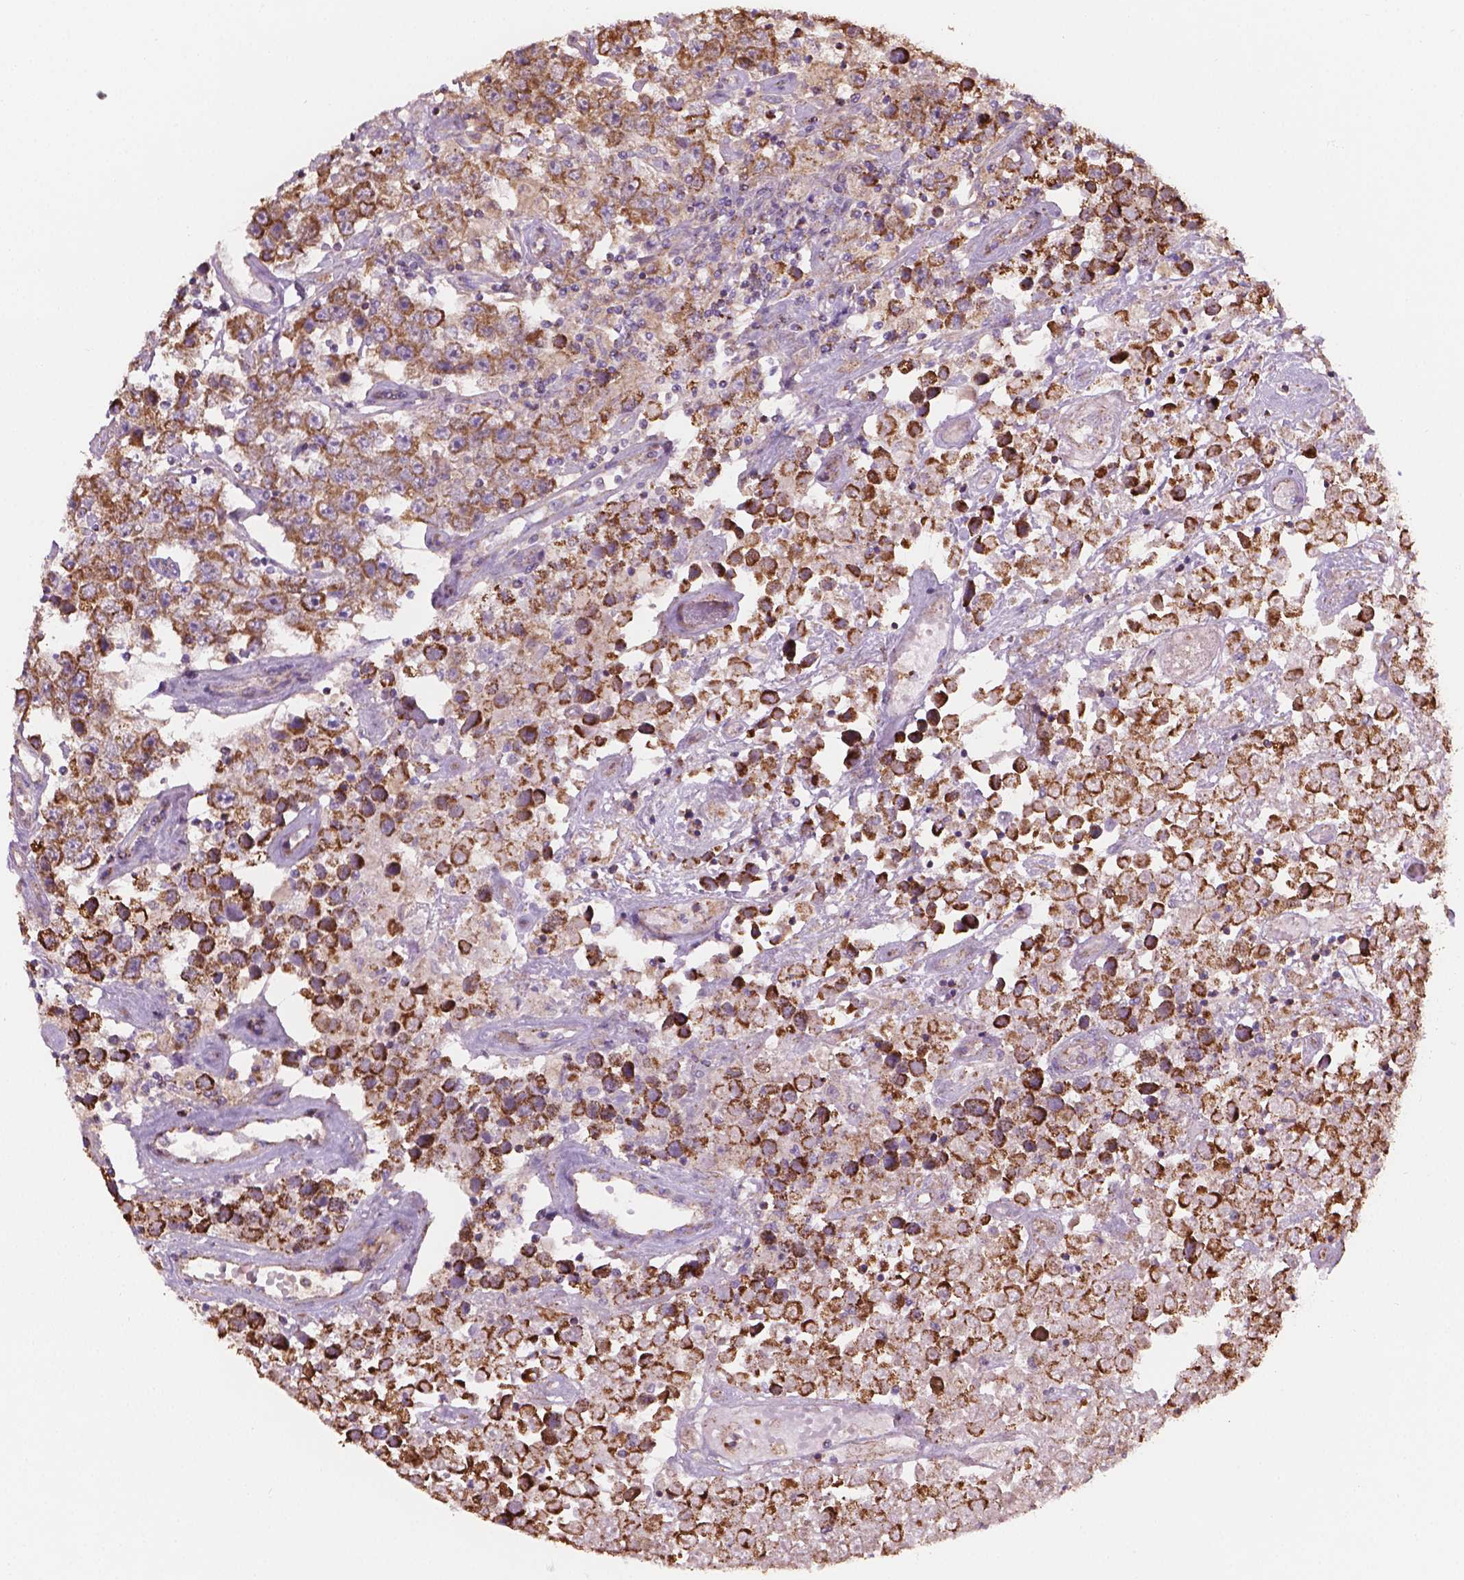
{"staining": {"intensity": "strong", "quantity": ">75%", "location": "cytoplasmic/membranous"}, "tissue": "testis cancer", "cell_type": "Tumor cells", "image_type": "cancer", "snomed": [{"axis": "morphology", "description": "Seminoma, NOS"}, {"axis": "topography", "description": "Testis"}], "caption": "Immunohistochemistry photomicrograph of neoplastic tissue: human testis cancer stained using immunohistochemistry (IHC) reveals high levels of strong protein expression localized specifically in the cytoplasmic/membranous of tumor cells, appearing as a cytoplasmic/membranous brown color.", "gene": "PIBF1", "patient": {"sex": "male", "age": 52}}